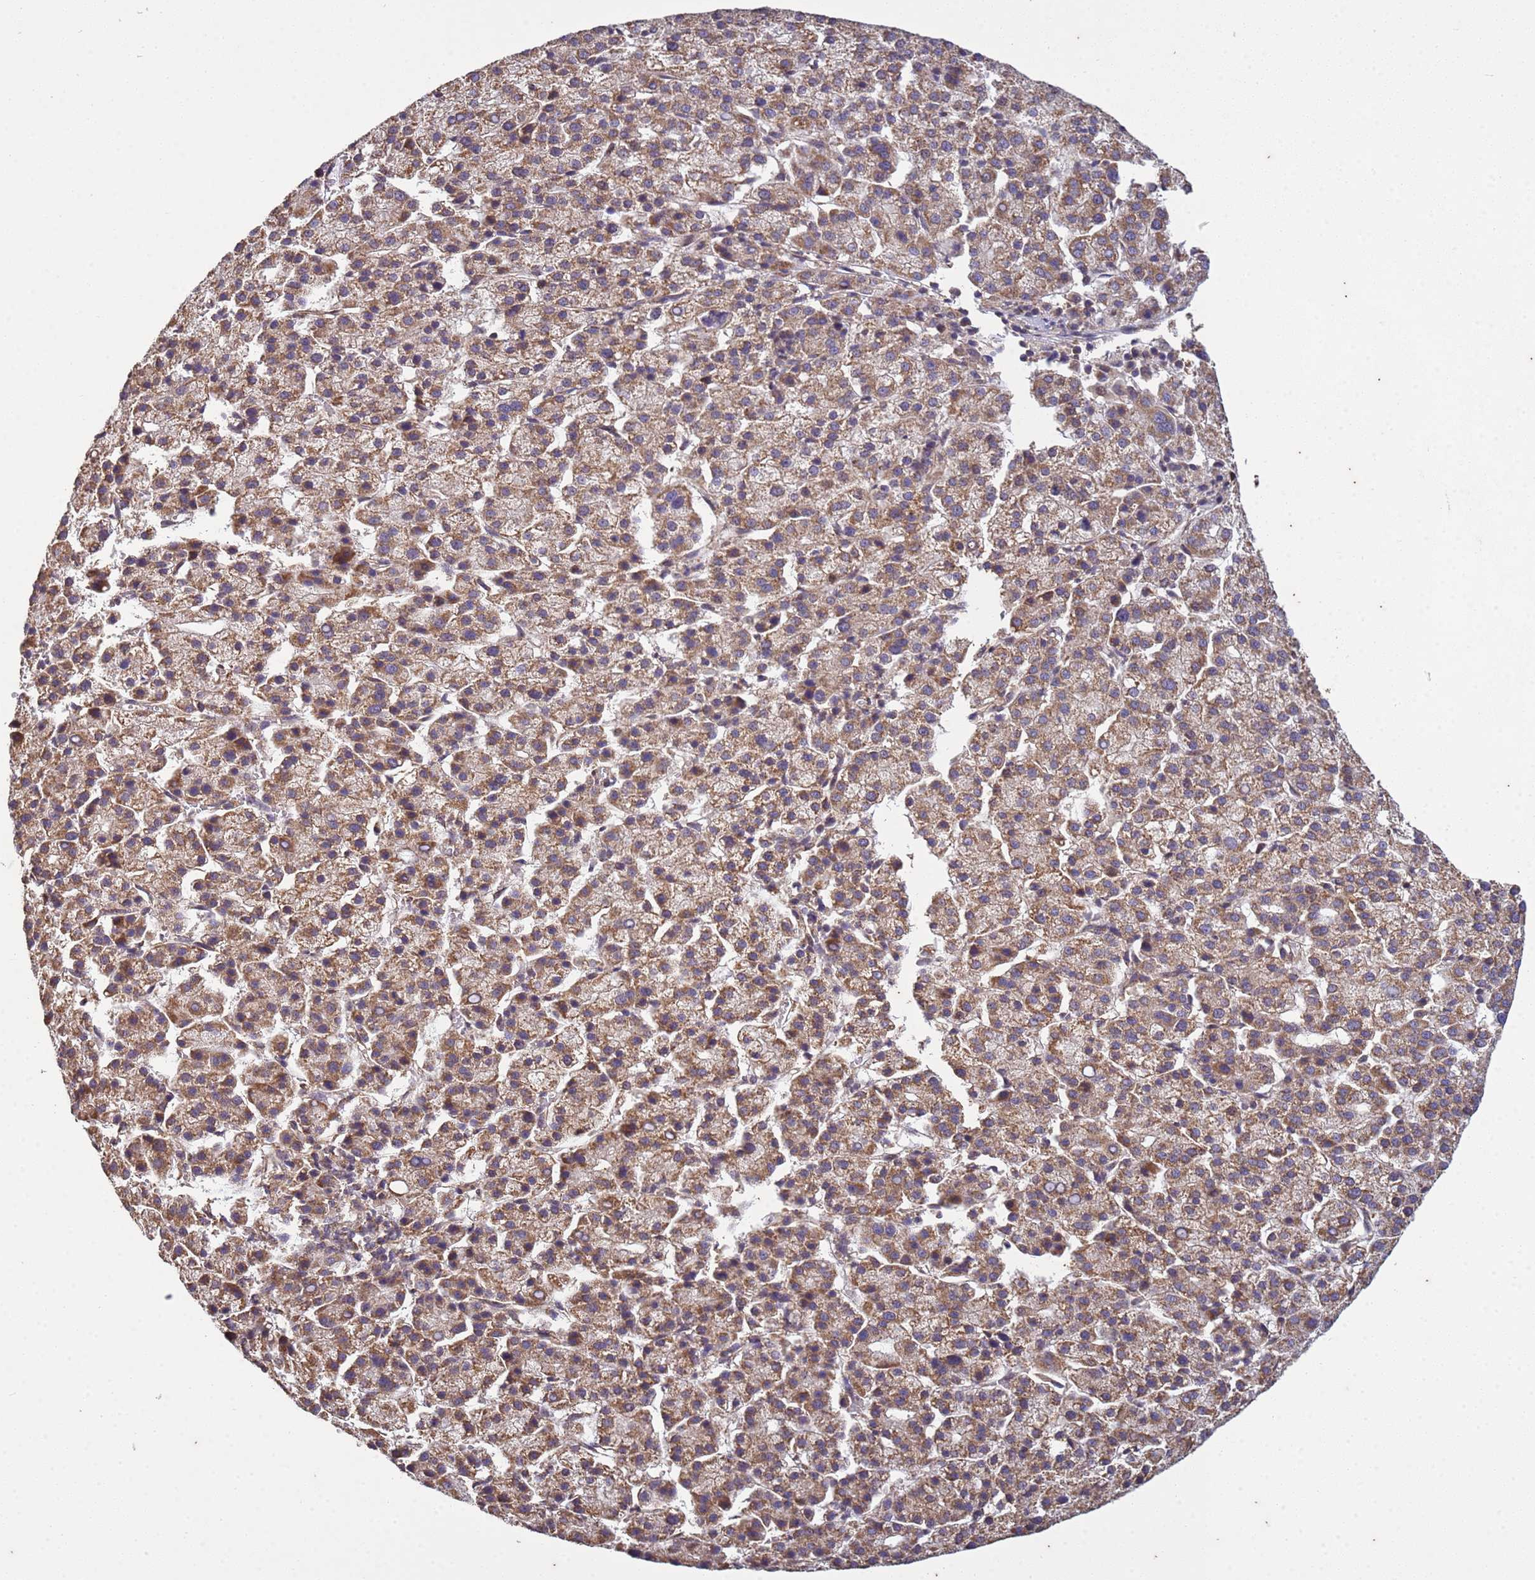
{"staining": {"intensity": "moderate", "quantity": ">75%", "location": "cytoplasmic/membranous"}, "tissue": "liver cancer", "cell_type": "Tumor cells", "image_type": "cancer", "snomed": [{"axis": "morphology", "description": "Carcinoma, Hepatocellular, NOS"}, {"axis": "topography", "description": "Liver"}], "caption": "Immunohistochemistry (IHC) histopathology image of neoplastic tissue: human hepatocellular carcinoma (liver) stained using immunohistochemistry reveals medium levels of moderate protein expression localized specifically in the cytoplasmic/membranous of tumor cells, appearing as a cytoplasmic/membranous brown color.", "gene": "P2RX7", "patient": {"sex": "female", "age": 58}}